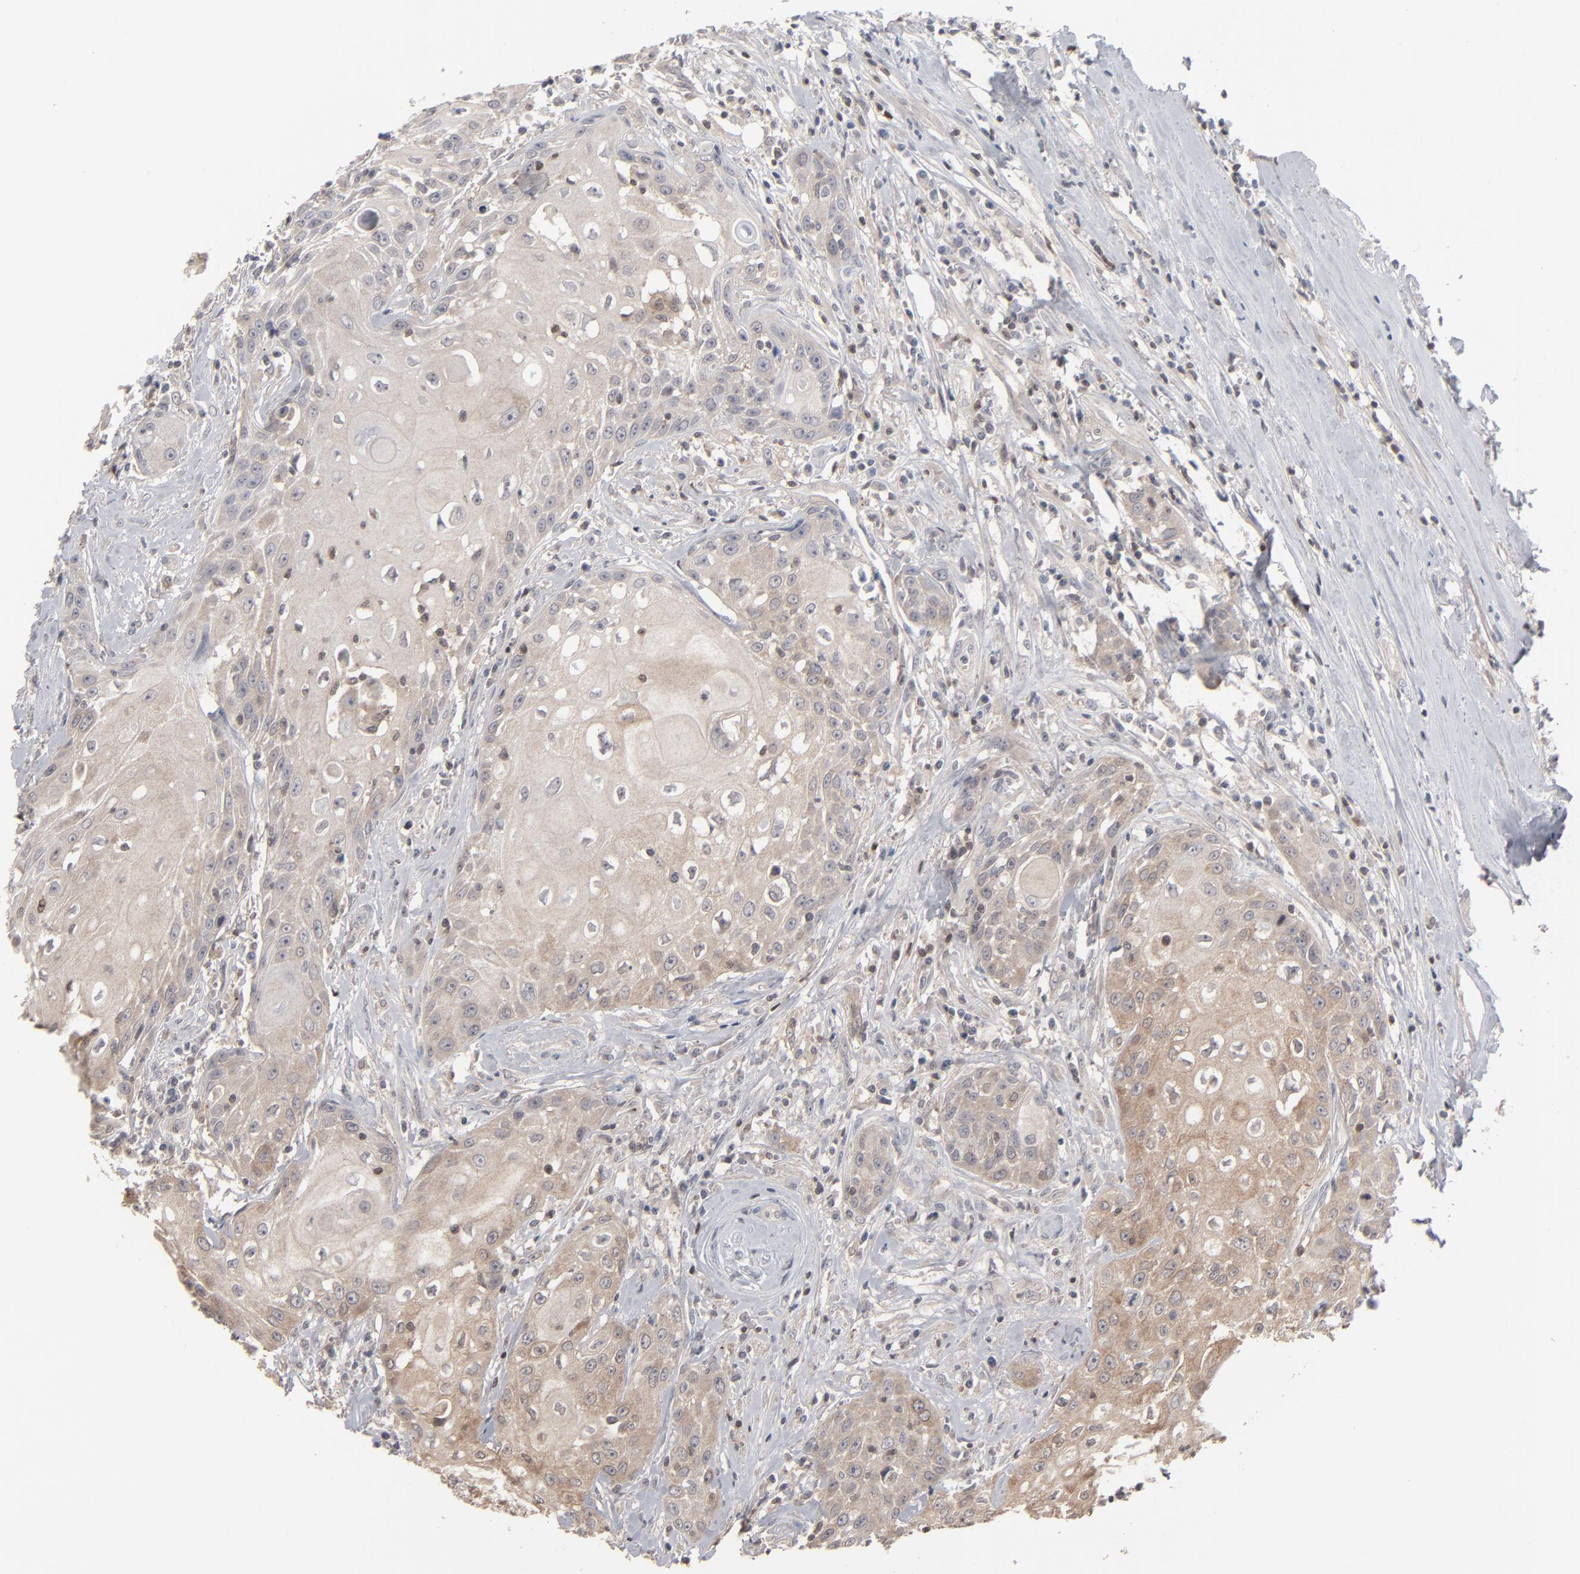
{"staining": {"intensity": "weak", "quantity": ">75%", "location": "cytoplasmic/membranous"}, "tissue": "head and neck cancer", "cell_type": "Tumor cells", "image_type": "cancer", "snomed": [{"axis": "morphology", "description": "Squamous cell carcinoma, NOS"}, {"axis": "topography", "description": "Oral tissue"}, {"axis": "topography", "description": "Head-Neck"}], "caption": "This micrograph shows squamous cell carcinoma (head and neck) stained with immunohistochemistry to label a protein in brown. The cytoplasmic/membranous of tumor cells show weak positivity for the protein. Nuclei are counter-stained blue.", "gene": "STAT4", "patient": {"sex": "female", "age": 82}}